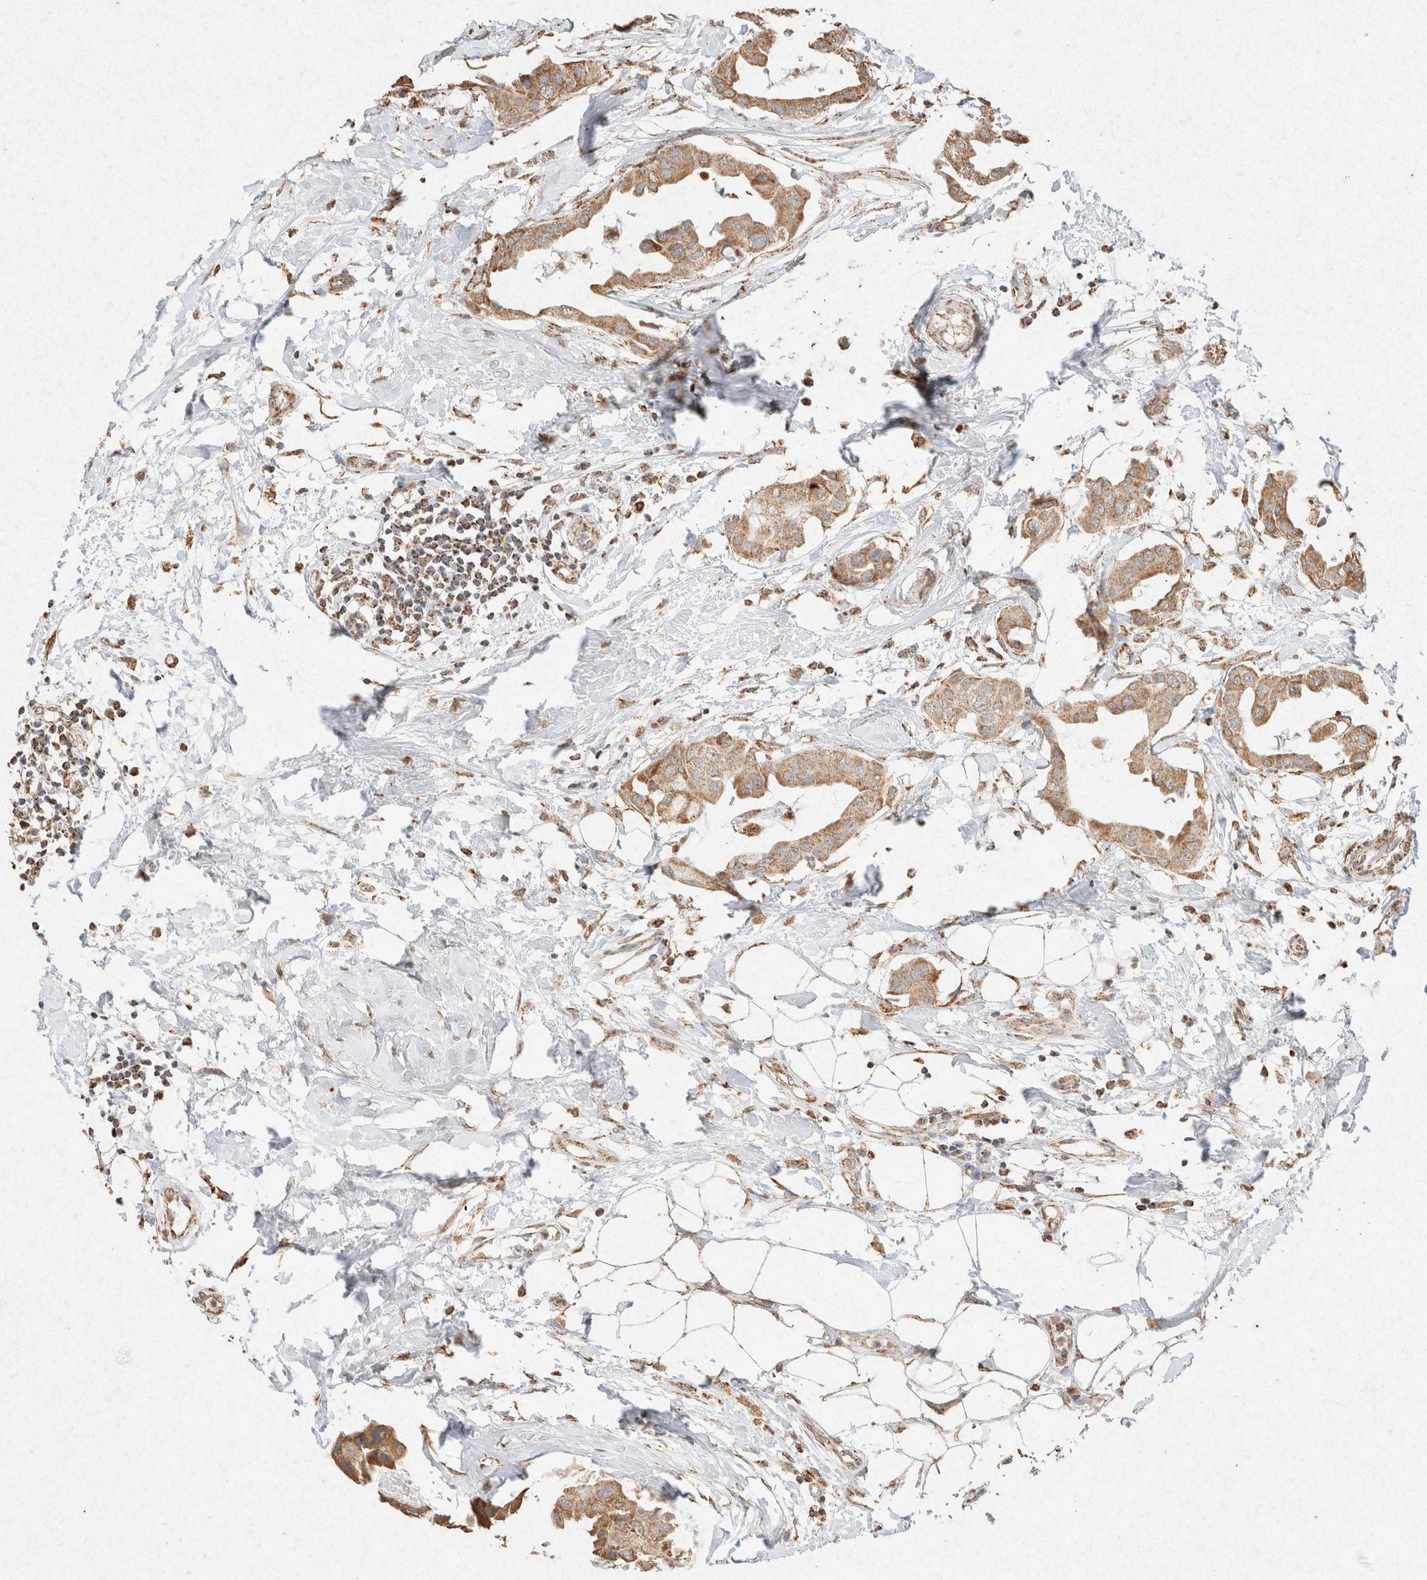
{"staining": {"intensity": "moderate", "quantity": ">75%", "location": "cytoplasmic/membranous"}, "tissue": "breast cancer", "cell_type": "Tumor cells", "image_type": "cancer", "snomed": [{"axis": "morphology", "description": "Duct carcinoma"}, {"axis": "topography", "description": "Breast"}], "caption": "This photomicrograph demonstrates breast cancer stained with immunohistochemistry to label a protein in brown. The cytoplasmic/membranous of tumor cells show moderate positivity for the protein. Nuclei are counter-stained blue.", "gene": "SDC2", "patient": {"sex": "female", "age": 40}}